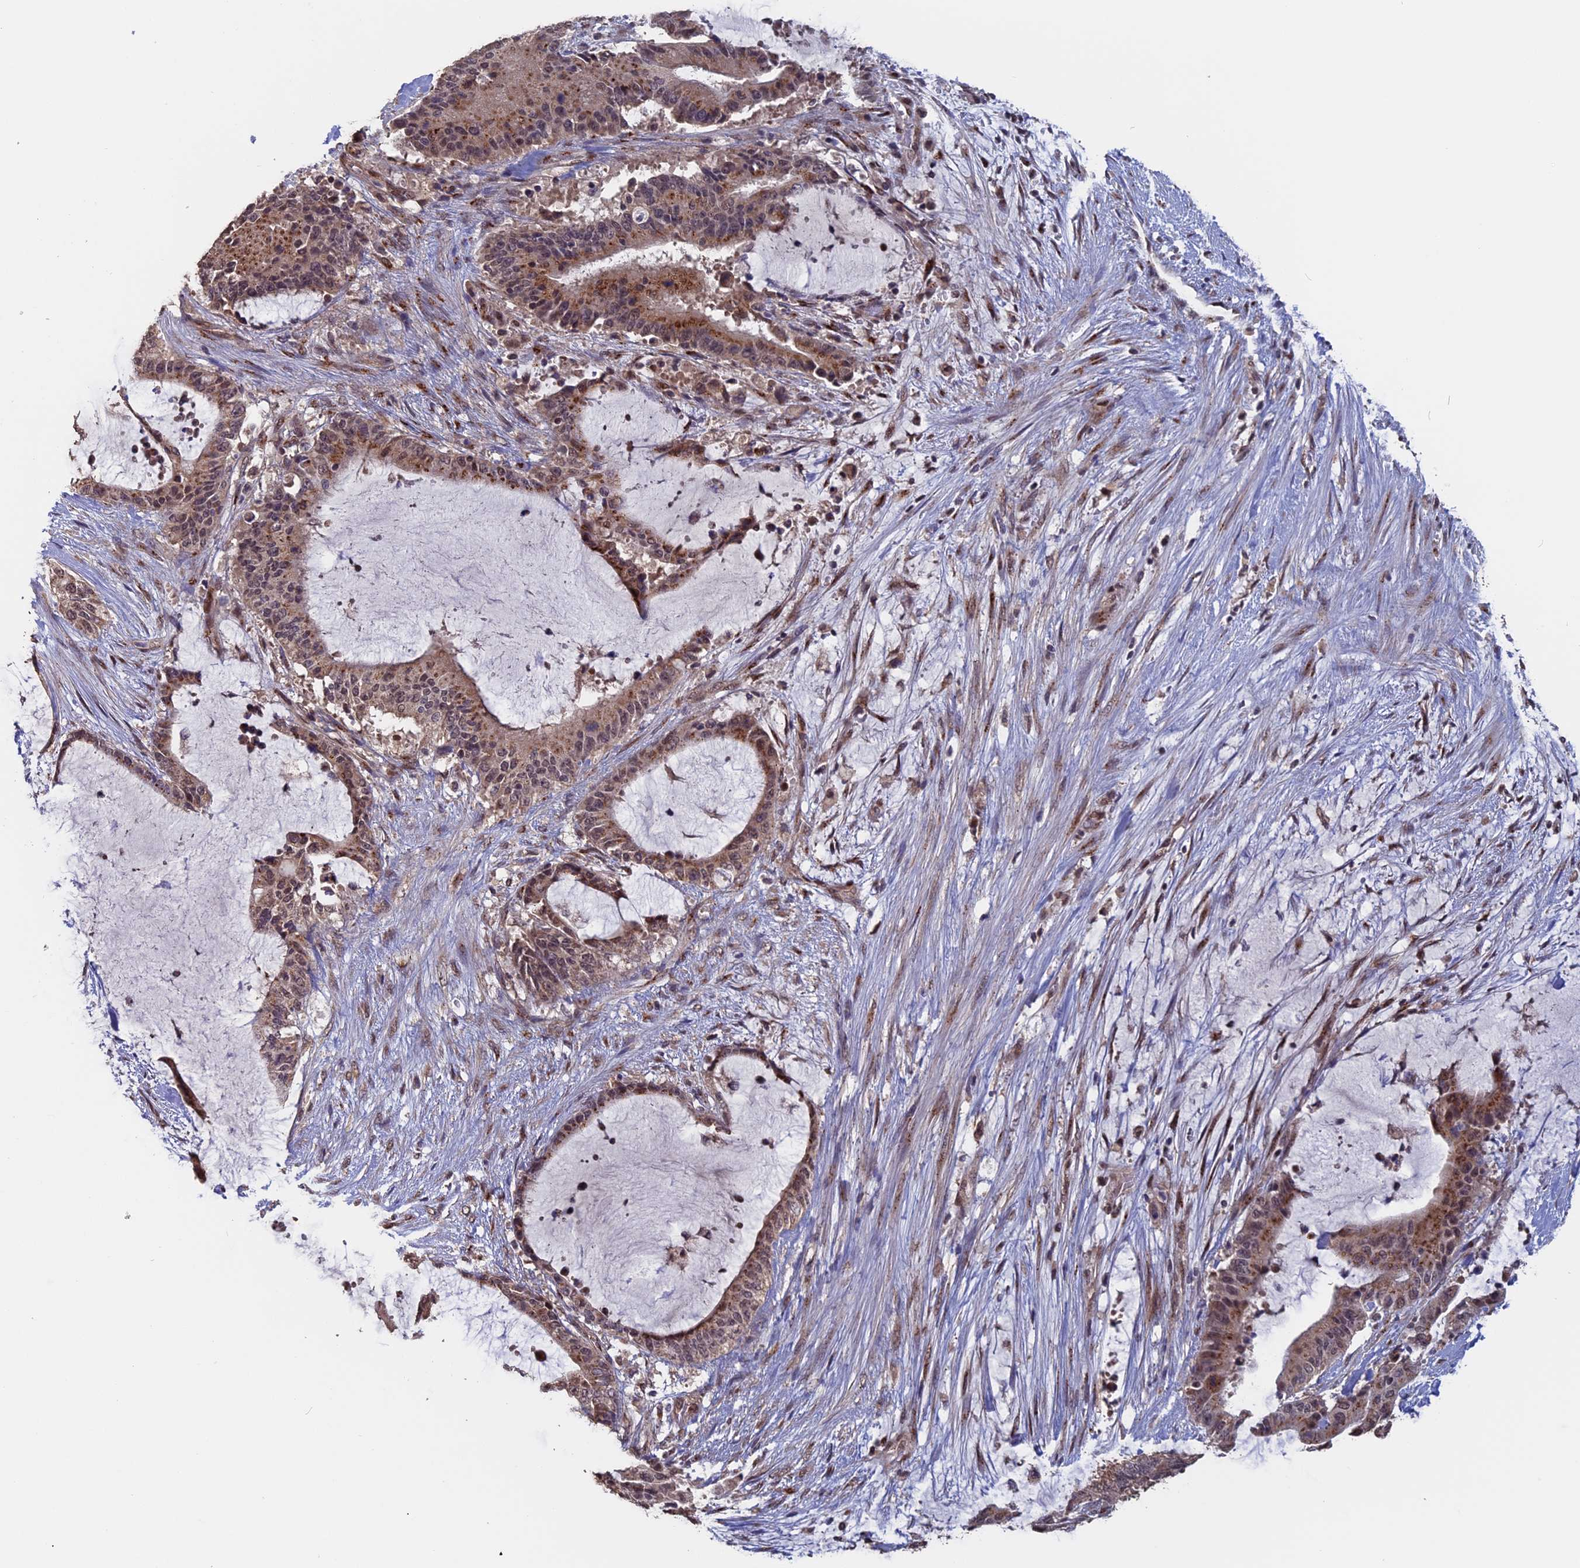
{"staining": {"intensity": "moderate", "quantity": ">75%", "location": "cytoplasmic/membranous"}, "tissue": "liver cancer", "cell_type": "Tumor cells", "image_type": "cancer", "snomed": [{"axis": "morphology", "description": "Normal tissue, NOS"}, {"axis": "morphology", "description": "Cholangiocarcinoma"}, {"axis": "topography", "description": "Liver"}, {"axis": "topography", "description": "Peripheral nerve tissue"}], "caption": "Immunohistochemistry (IHC) micrograph of neoplastic tissue: cholangiocarcinoma (liver) stained using immunohistochemistry displays medium levels of moderate protein expression localized specifically in the cytoplasmic/membranous of tumor cells, appearing as a cytoplasmic/membranous brown color.", "gene": "PIGQ", "patient": {"sex": "female", "age": 73}}